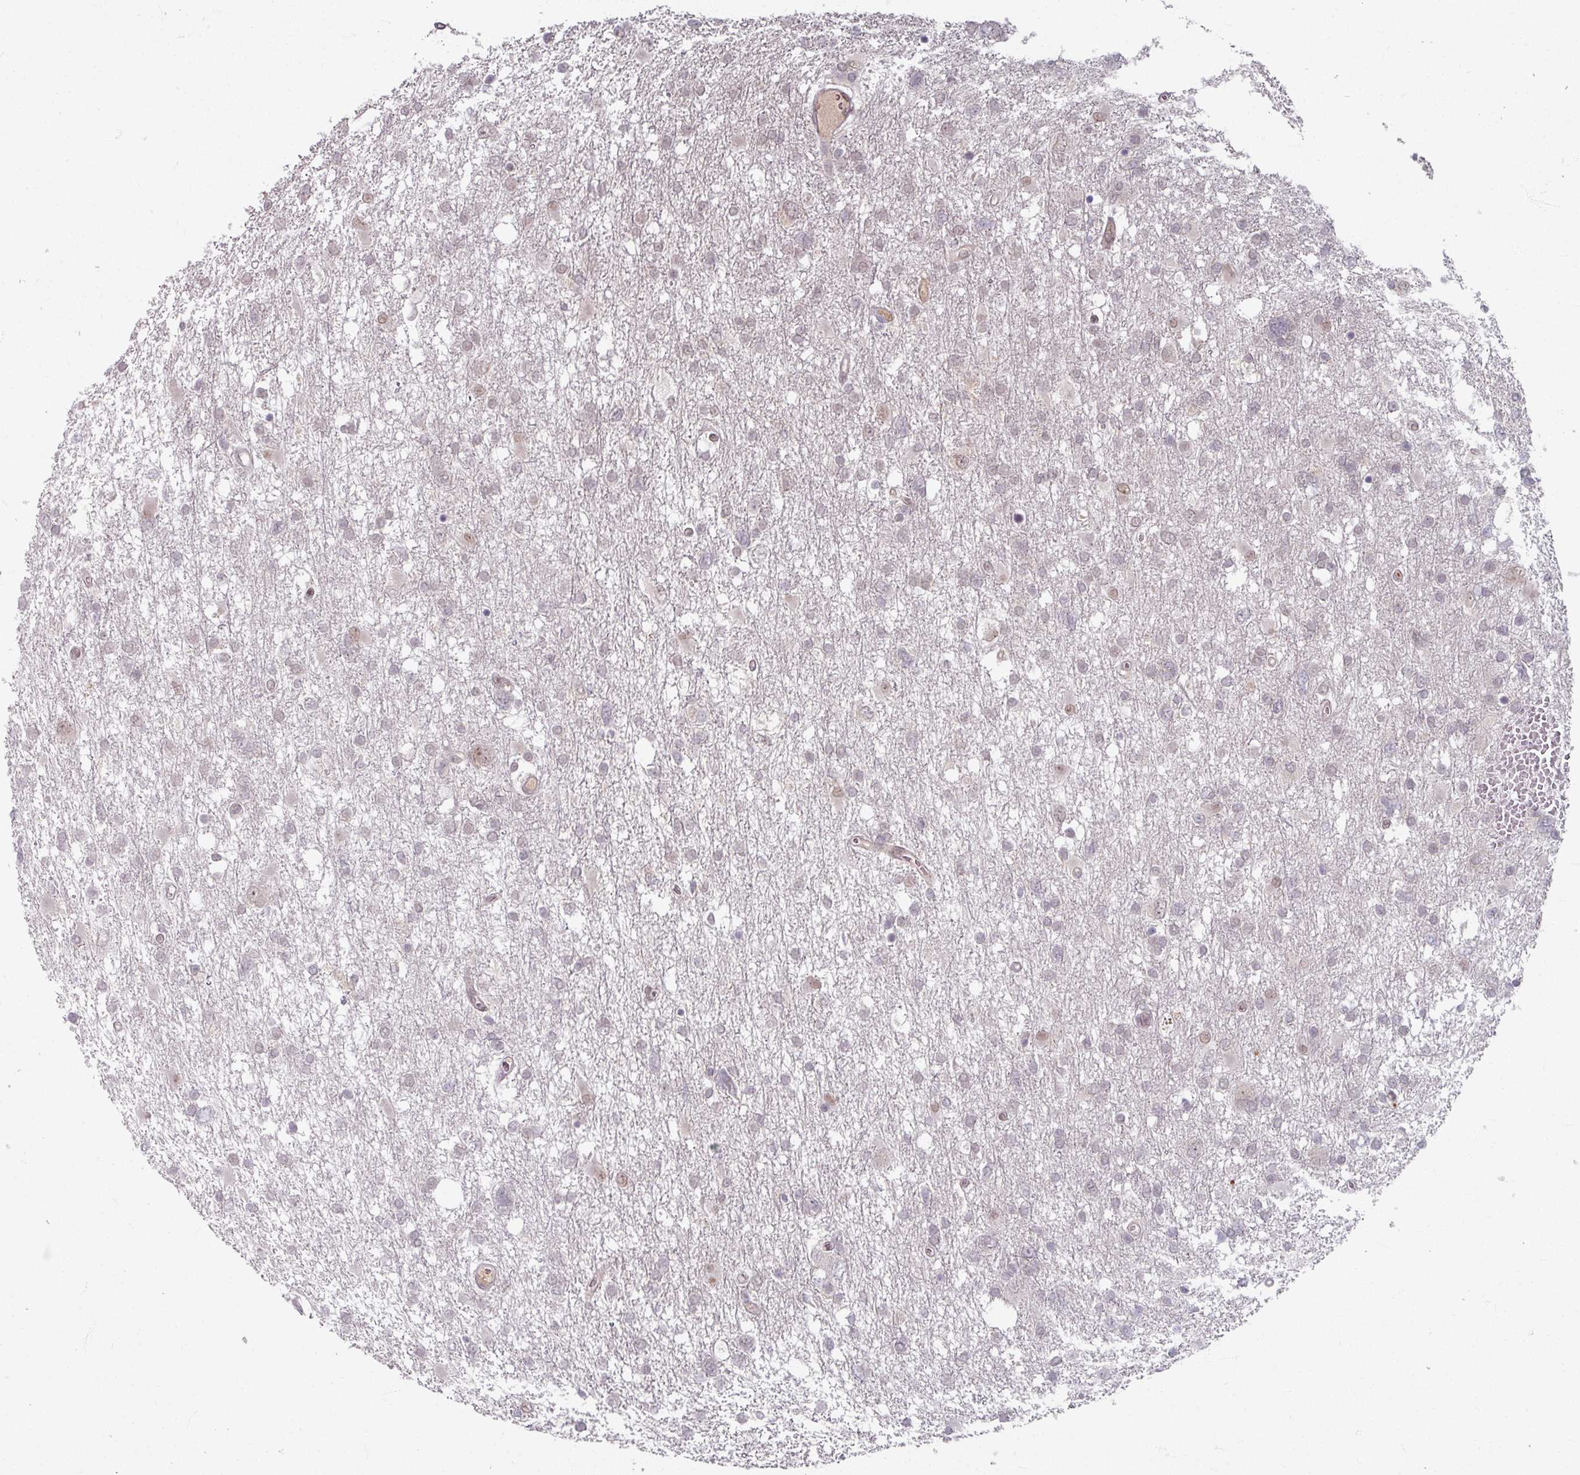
{"staining": {"intensity": "weak", "quantity": "25%-75%", "location": "nuclear"}, "tissue": "glioma", "cell_type": "Tumor cells", "image_type": "cancer", "snomed": [{"axis": "morphology", "description": "Glioma, malignant, High grade"}, {"axis": "topography", "description": "Brain"}], "caption": "An IHC micrograph of neoplastic tissue is shown. Protein staining in brown shows weak nuclear positivity in glioma within tumor cells.", "gene": "KLC3", "patient": {"sex": "male", "age": 61}}